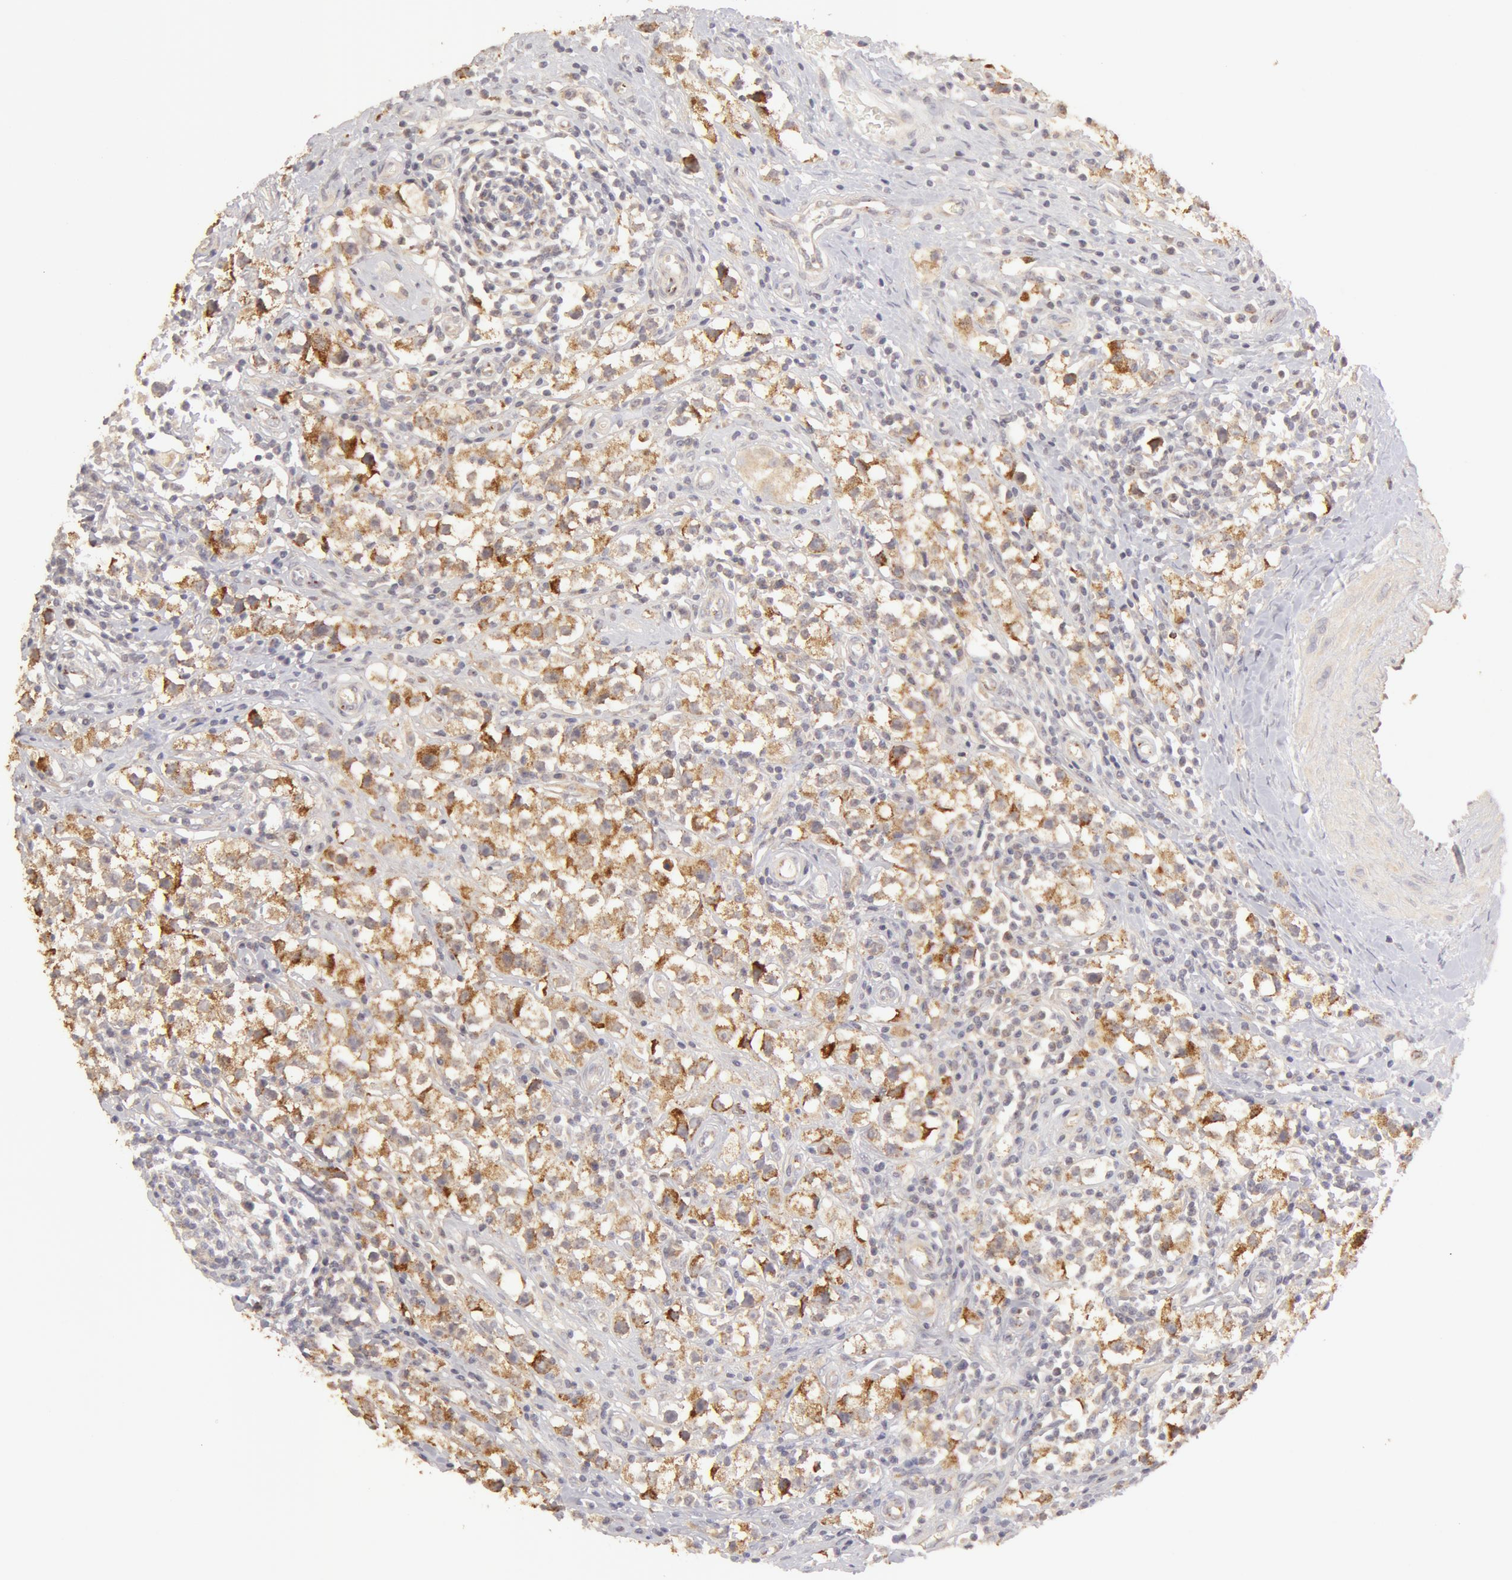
{"staining": {"intensity": "moderate", "quantity": "<25%", "location": "cytoplasmic/membranous"}, "tissue": "testis cancer", "cell_type": "Tumor cells", "image_type": "cancer", "snomed": [{"axis": "morphology", "description": "Seminoma, NOS"}, {"axis": "topography", "description": "Testis"}], "caption": "Testis cancer stained with a brown dye reveals moderate cytoplasmic/membranous positive positivity in about <25% of tumor cells.", "gene": "ADPRH", "patient": {"sex": "male", "age": 35}}